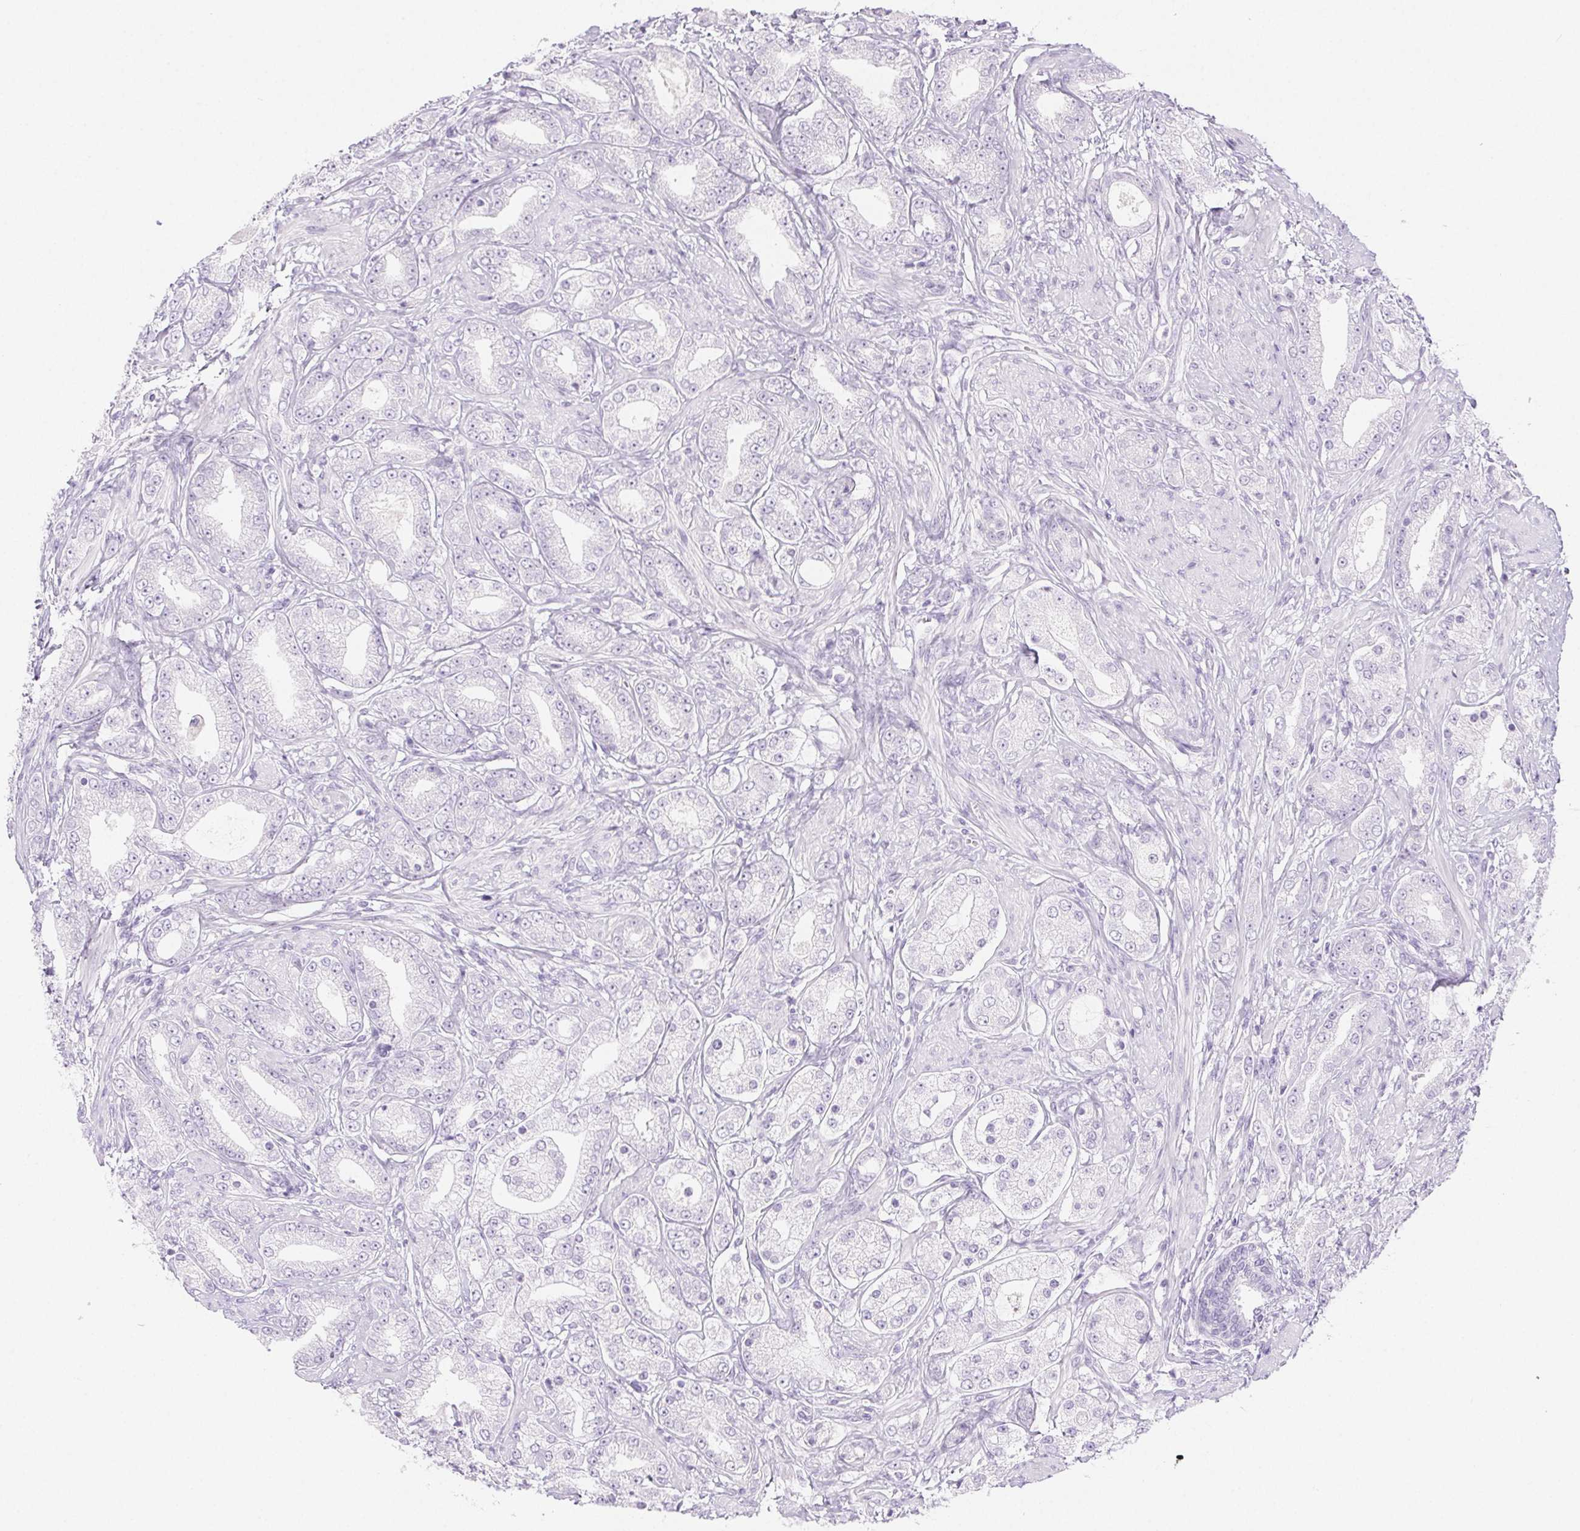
{"staining": {"intensity": "negative", "quantity": "none", "location": "none"}, "tissue": "prostate cancer", "cell_type": "Tumor cells", "image_type": "cancer", "snomed": [{"axis": "morphology", "description": "Adenocarcinoma, High grade"}, {"axis": "topography", "description": "Prostate"}], "caption": "High-grade adenocarcinoma (prostate) was stained to show a protein in brown. There is no significant expression in tumor cells.", "gene": "SPRR3", "patient": {"sex": "male", "age": 67}}